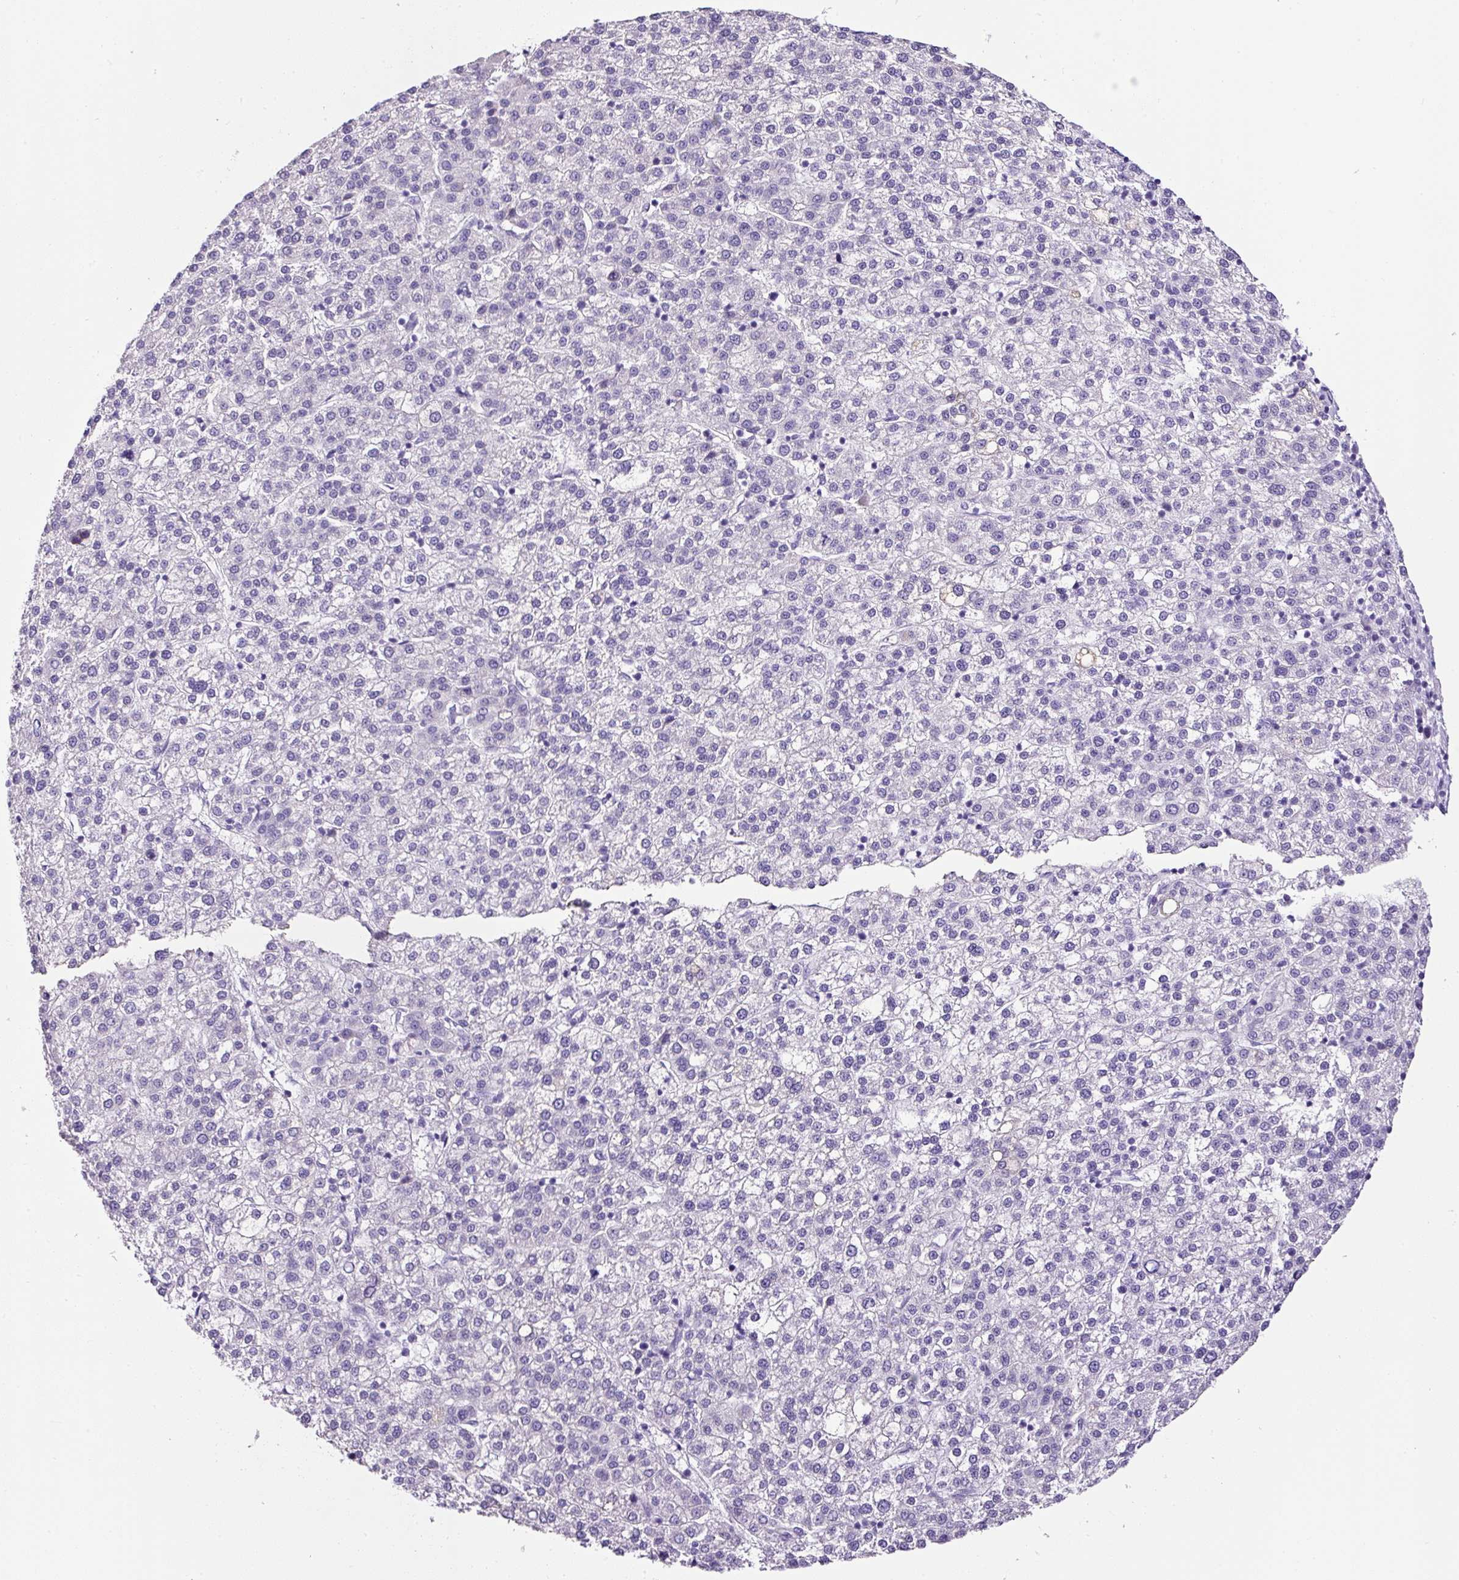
{"staining": {"intensity": "negative", "quantity": "none", "location": "none"}, "tissue": "liver cancer", "cell_type": "Tumor cells", "image_type": "cancer", "snomed": [{"axis": "morphology", "description": "Carcinoma, Hepatocellular, NOS"}, {"axis": "topography", "description": "Liver"}], "caption": "A photomicrograph of hepatocellular carcinoma (liver) stained for a protein reveals no brown staining in tumor cells.", "gene": "SP8", "patient": {"sex": "female", "age": 58}}